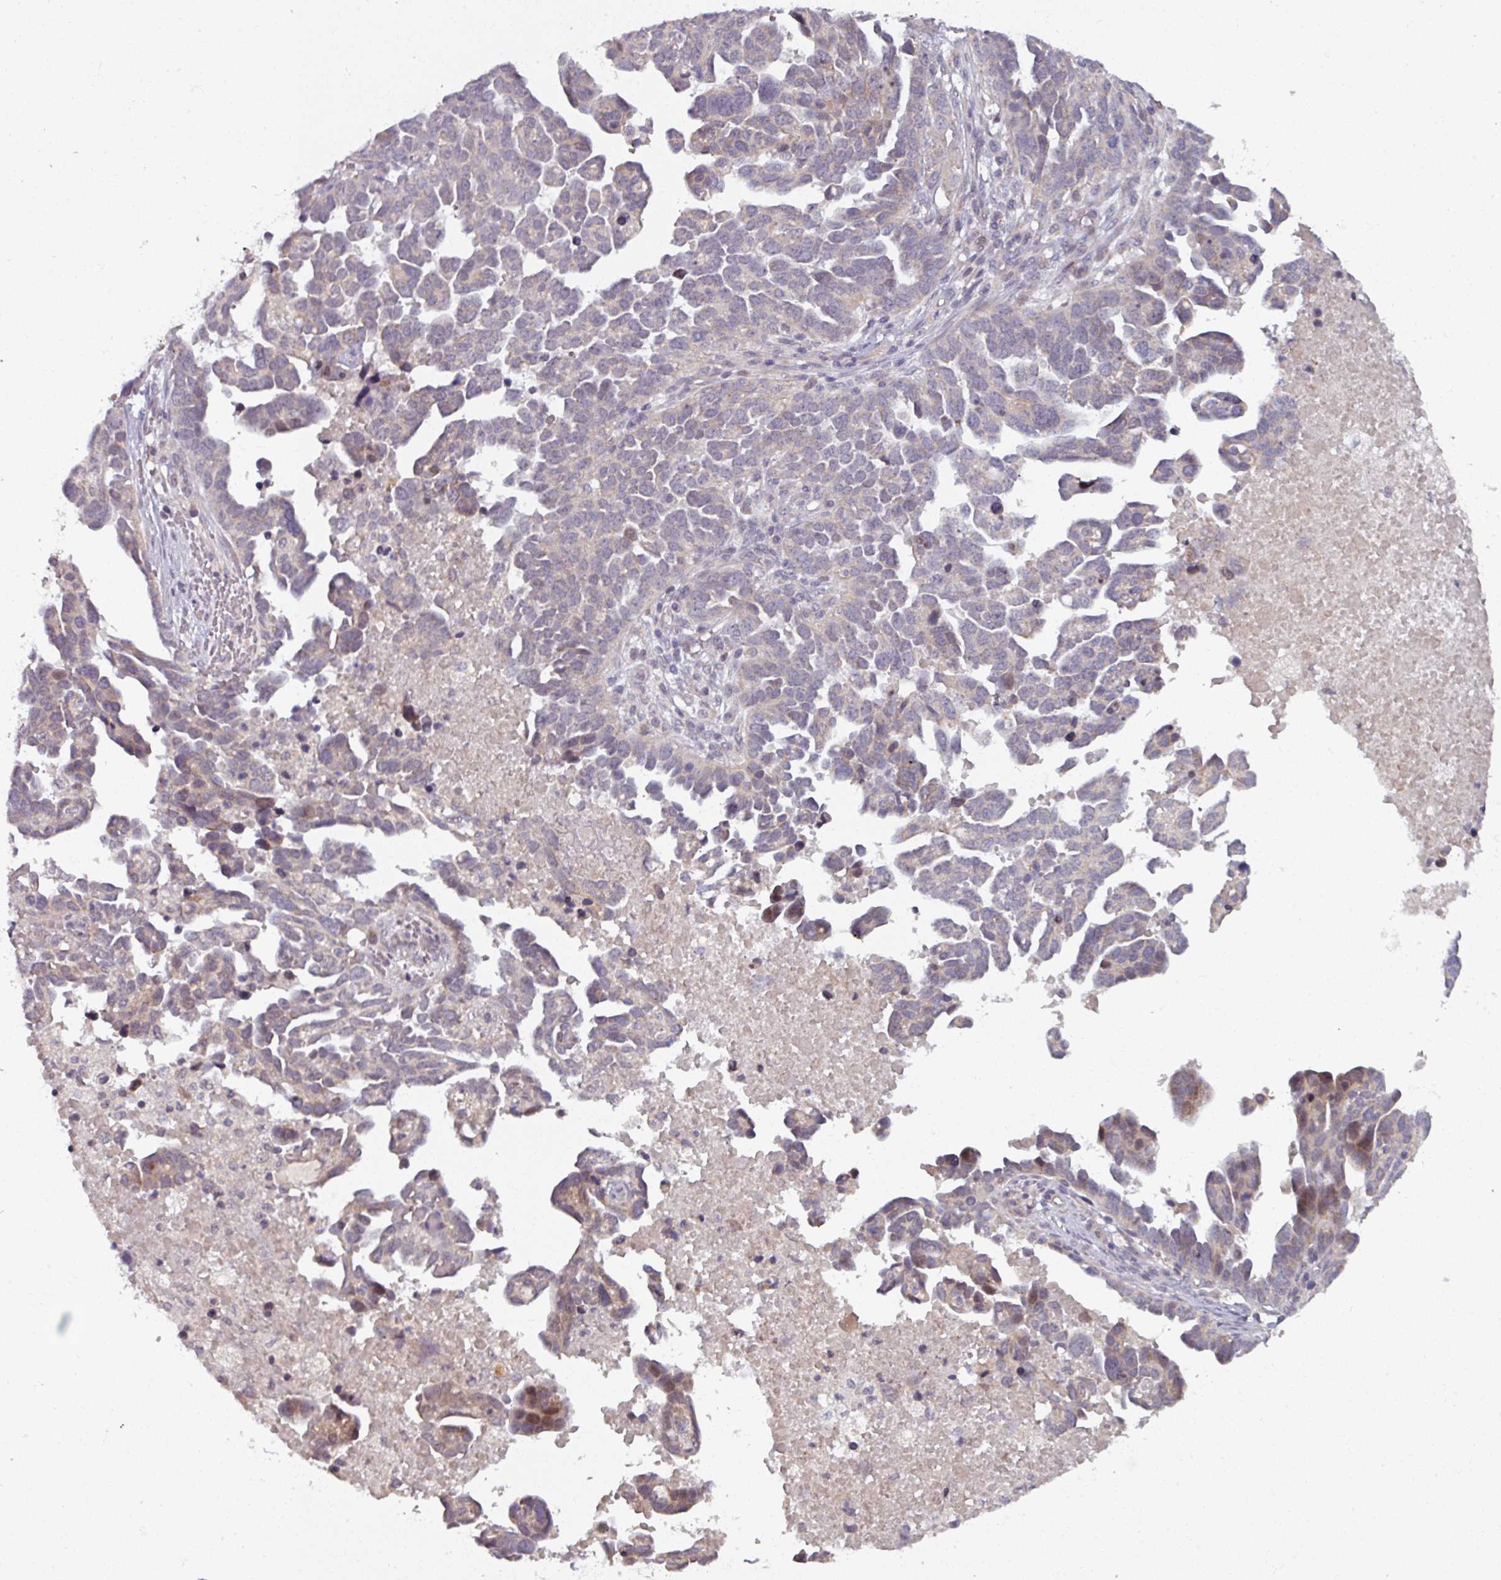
{"staining": {"intensity": "weak", "quantity": "<25%", "location": "nuclear"}, "tissue": "ovarian cancer", "cell_type": "Tumor cells", "image_type": "cancer", "snomed": [{"axis": "morphology", "description": "Cystadenocarcinoma, serous, NOS"}, {"axis": "topography", "description": "Ovary"}], "caption": "The micrograph demonstrates no staining of tumor cells in ovarian cancer (serous cystadenocarcinoma). (DAB (3,3'-diaminobenzidine) immunohistochemistry (IHC) with hematoxylin counter stain).", "gene": "OGFOD3", "patient": {"sex": "female", "age": 54}}